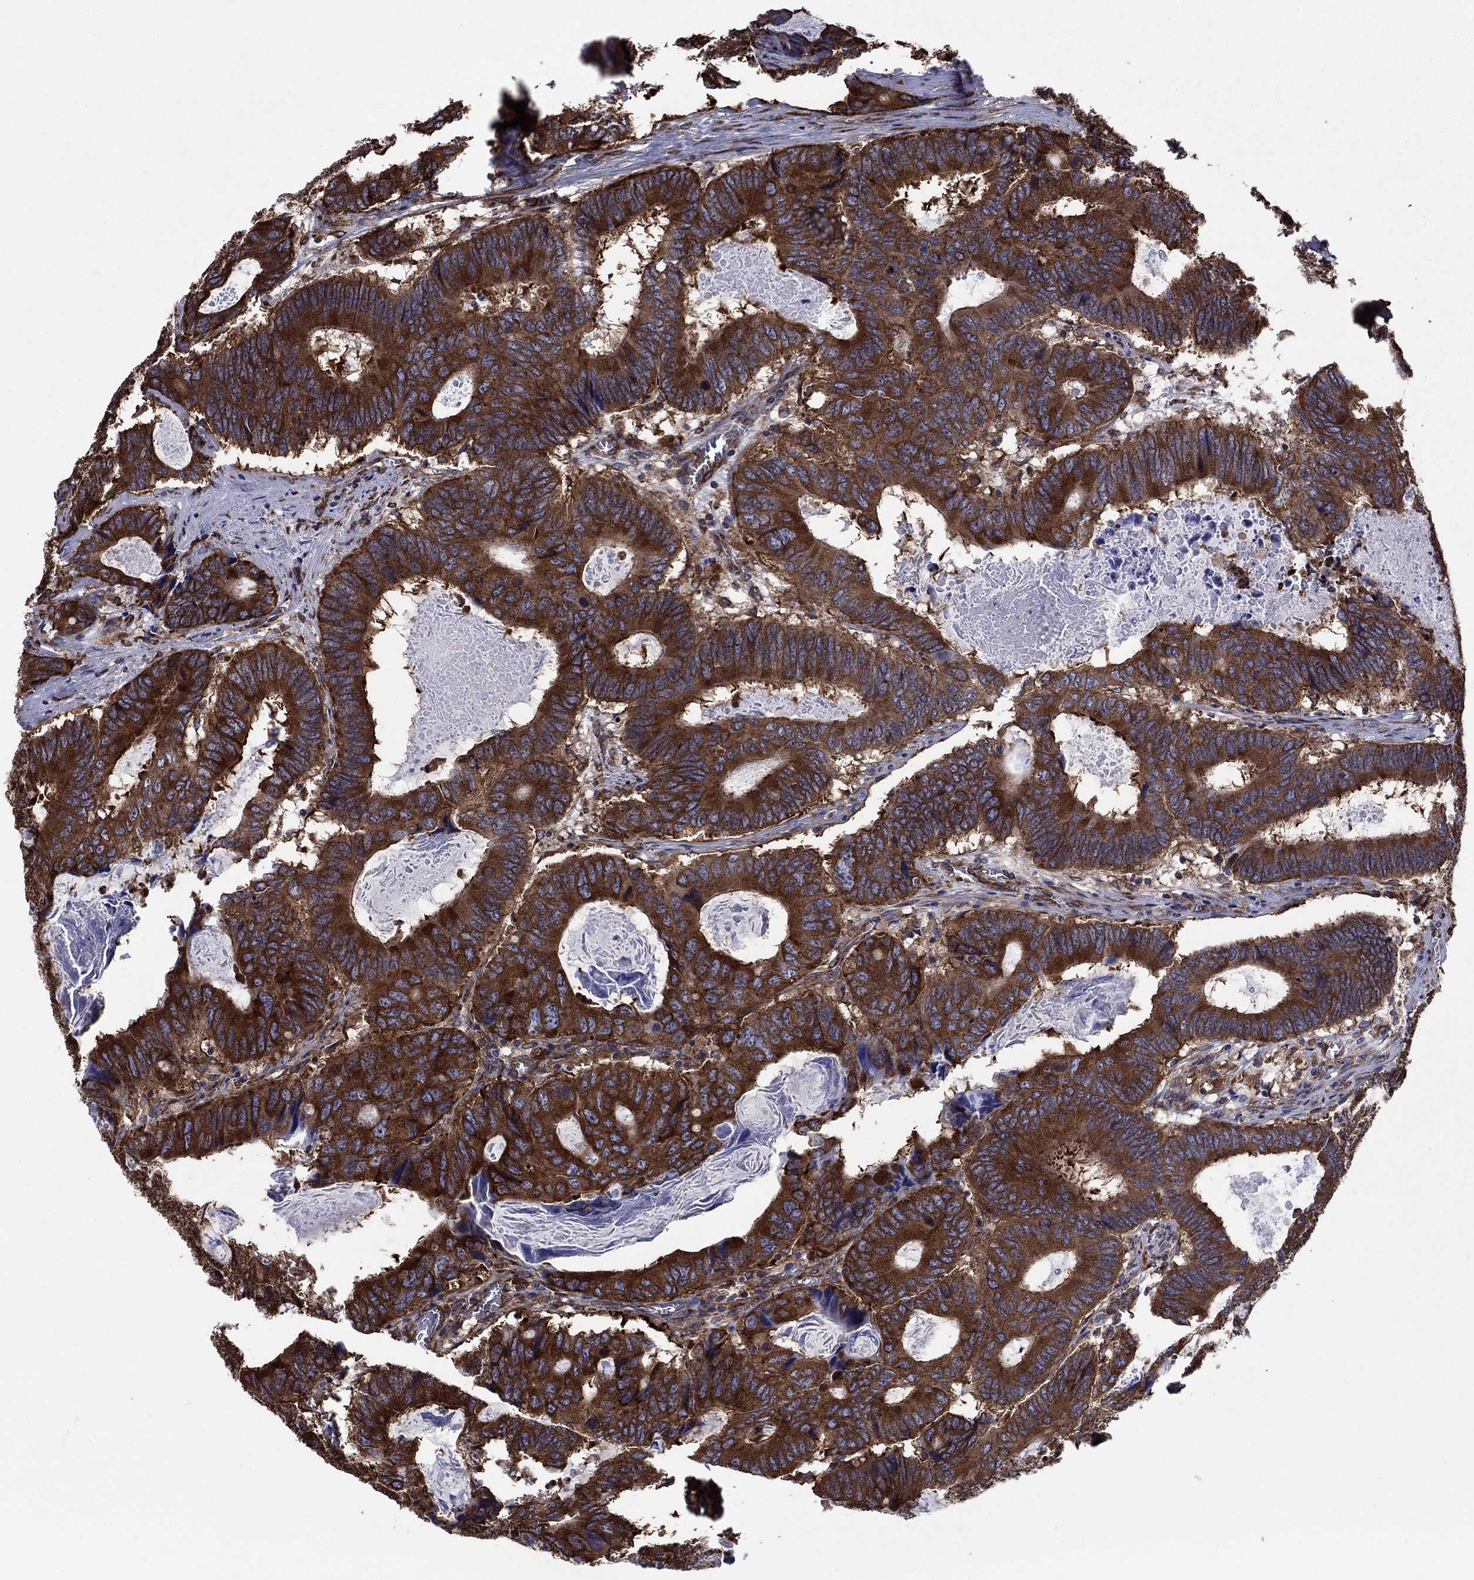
{"staining": {"intensity": "strong", "quantity": ">75%", "location": "cytoplasmic/membranous"}, "tissue": "colorectal cancer", "cell_type": "Tumor cells", "image_type": "cancer", "snomed": [{"axis": "morphology", "description": "Adenocarcinoma, NOS"}, {"axis": "topography", "description": "Colon"}], "caption": "Colorectal adenocarcinoma stained with a brown dye displays strong cytoplasmic/membranous positive positivity in about >75% of tumor cells.", "gene": "YBX1", "patient": {"sex": "female", "age": 82}}